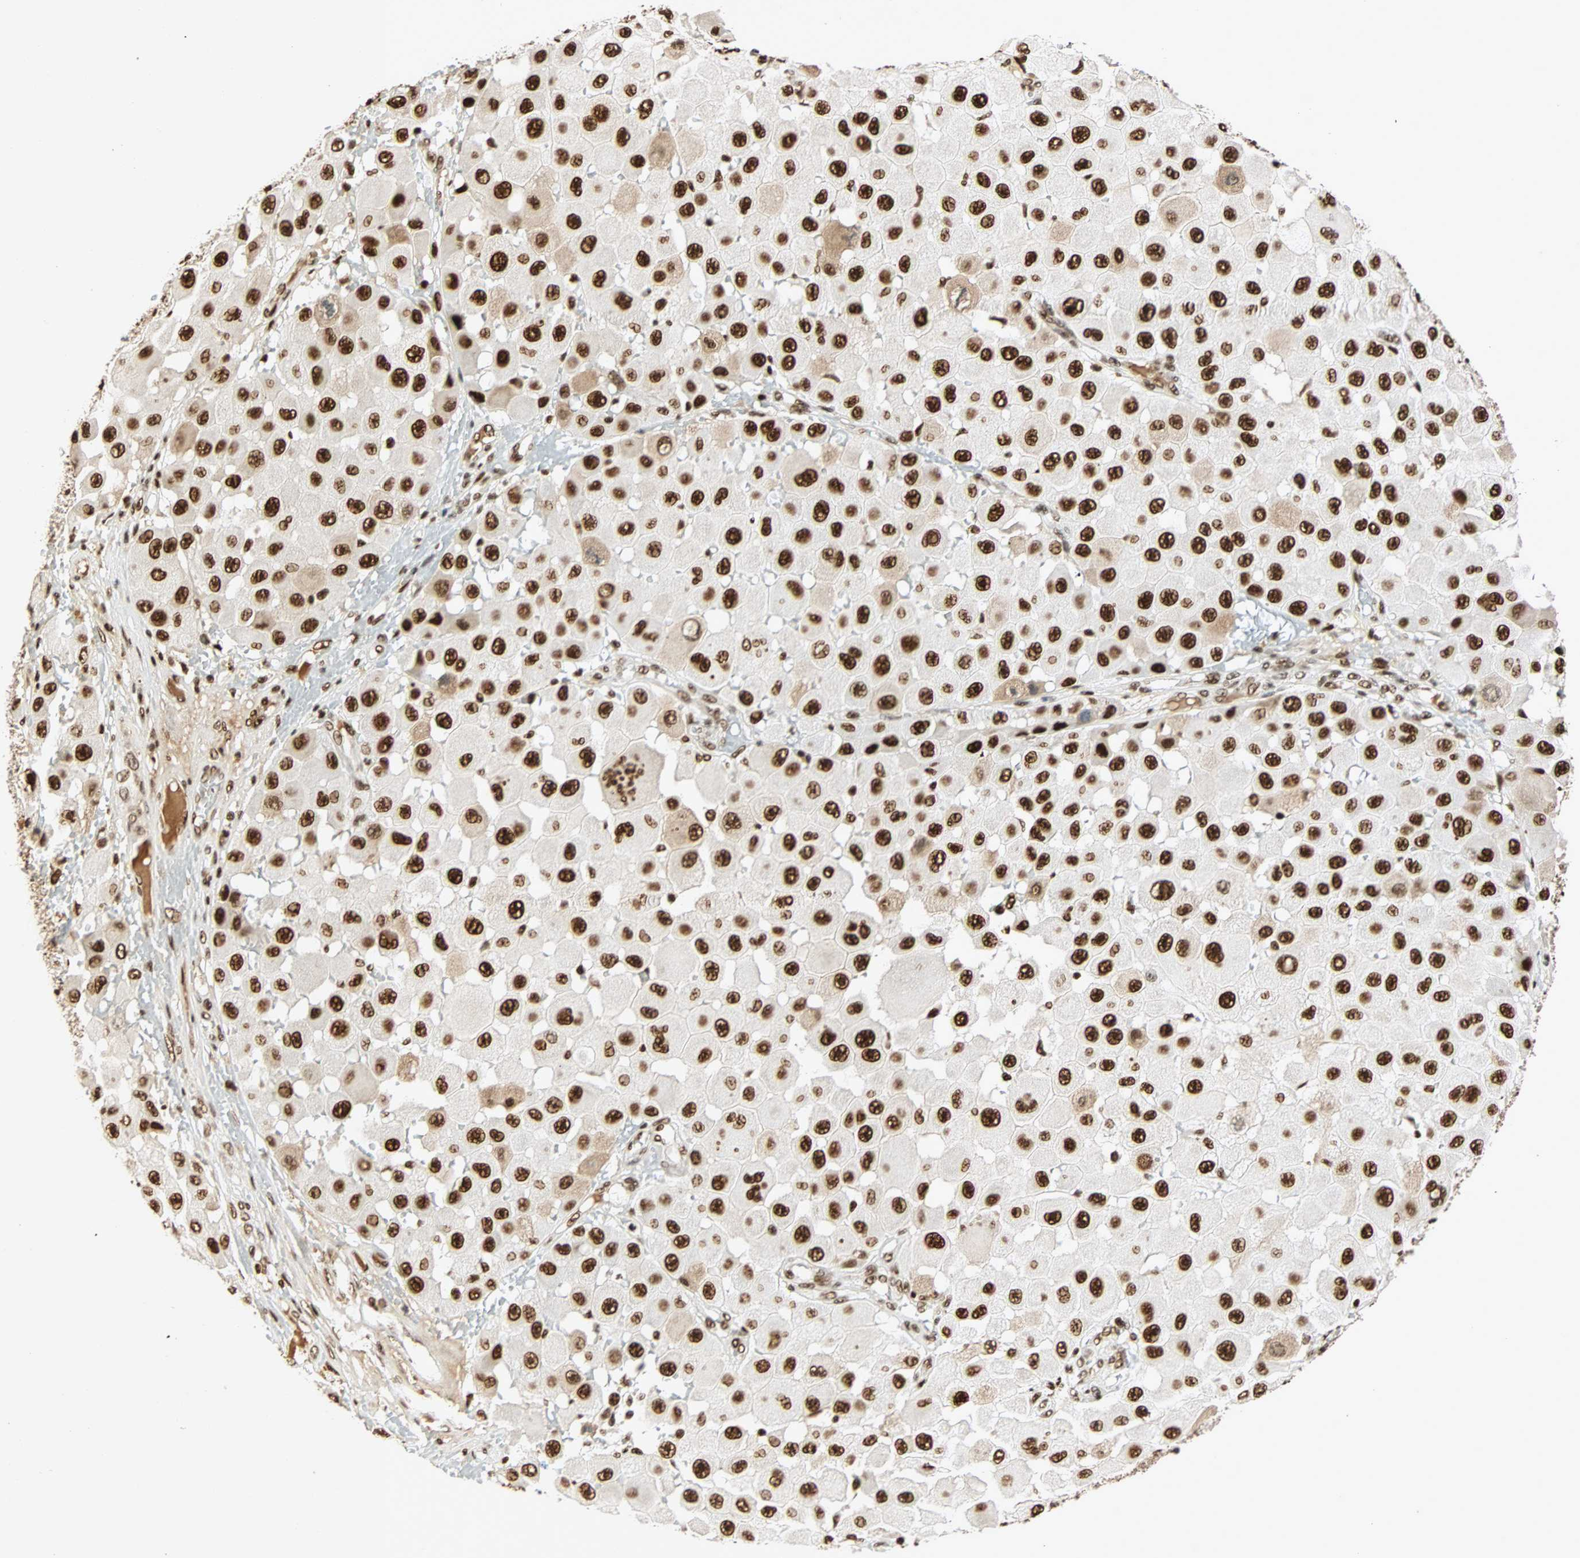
{"staining": {"intensity": "strong", "quantity": ">75%", "location": "nuclear"}, "tissue": "melanoma", "cell_type": "Tumor cells", "image_type": "cancer", "snomed": [{"axis": "morphology", "description": "Malignant melanoma, NOS"}, {"axis": "topography", "description": "Skin"}], "caption": "Melanoma tissue demonstrates strong nuclear expression in approximately >75% of tumor cells, visualized by immunohistochemistry.", "gene": "CDK12", "patient": {"sex": "female", "age": 81}}